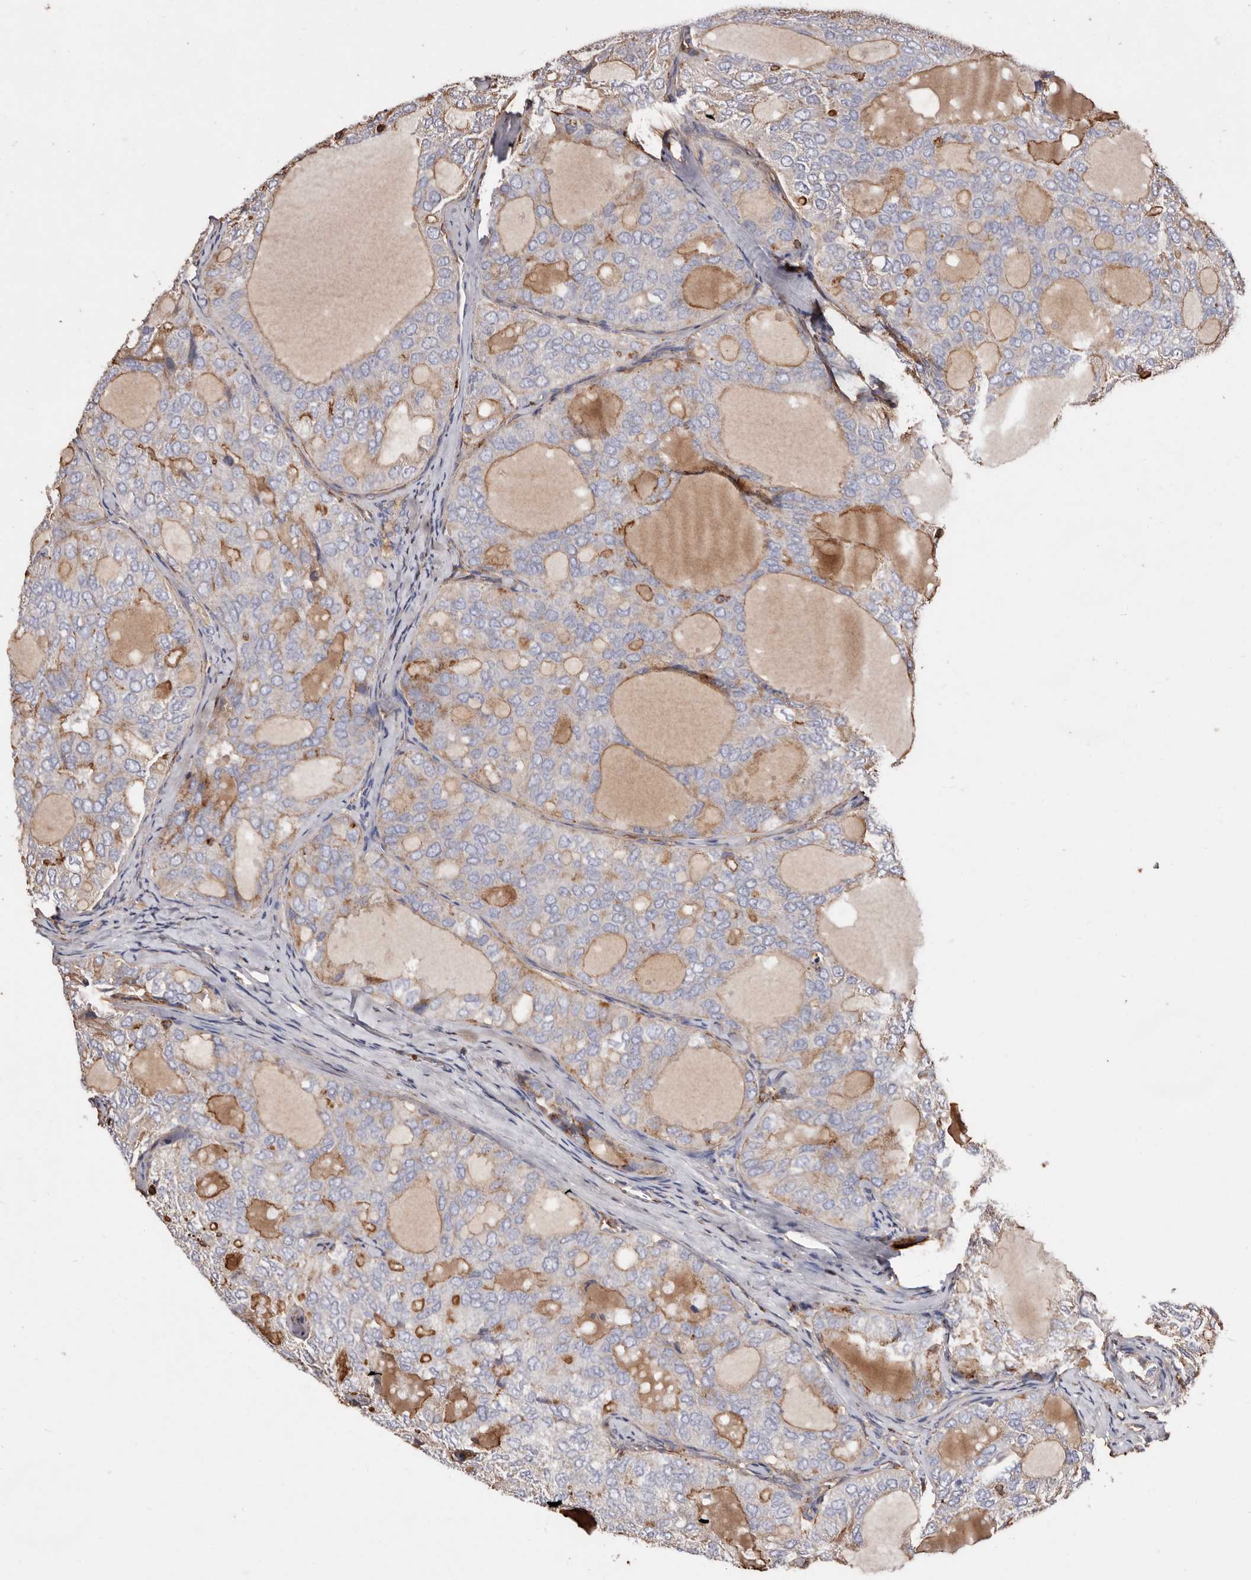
{"staining": {"intensity": "moderate", "quantity": "25%-75%", "location": "cytoplasmic/membranous"}, "tissue": "thyroid cancer", "cell_type": "Tumor cells", "image_type": "cancer", "snomed": [{"axis": "morphology", "description": "Follicular adenoma carcinoma, NOS"}, {"axis": "topography", "description": "Thyroid gland"}], "caption": "Thyroid follicular adenoma carcinoma stained for a protein demonstrates moderate cytoplasmic/membranous positivity in tumor cells. The protein is shown in brown color, while the nuclei are stained blue.", "gene": "COQ8B", "patient": {"sex": "male", "age": 75}}